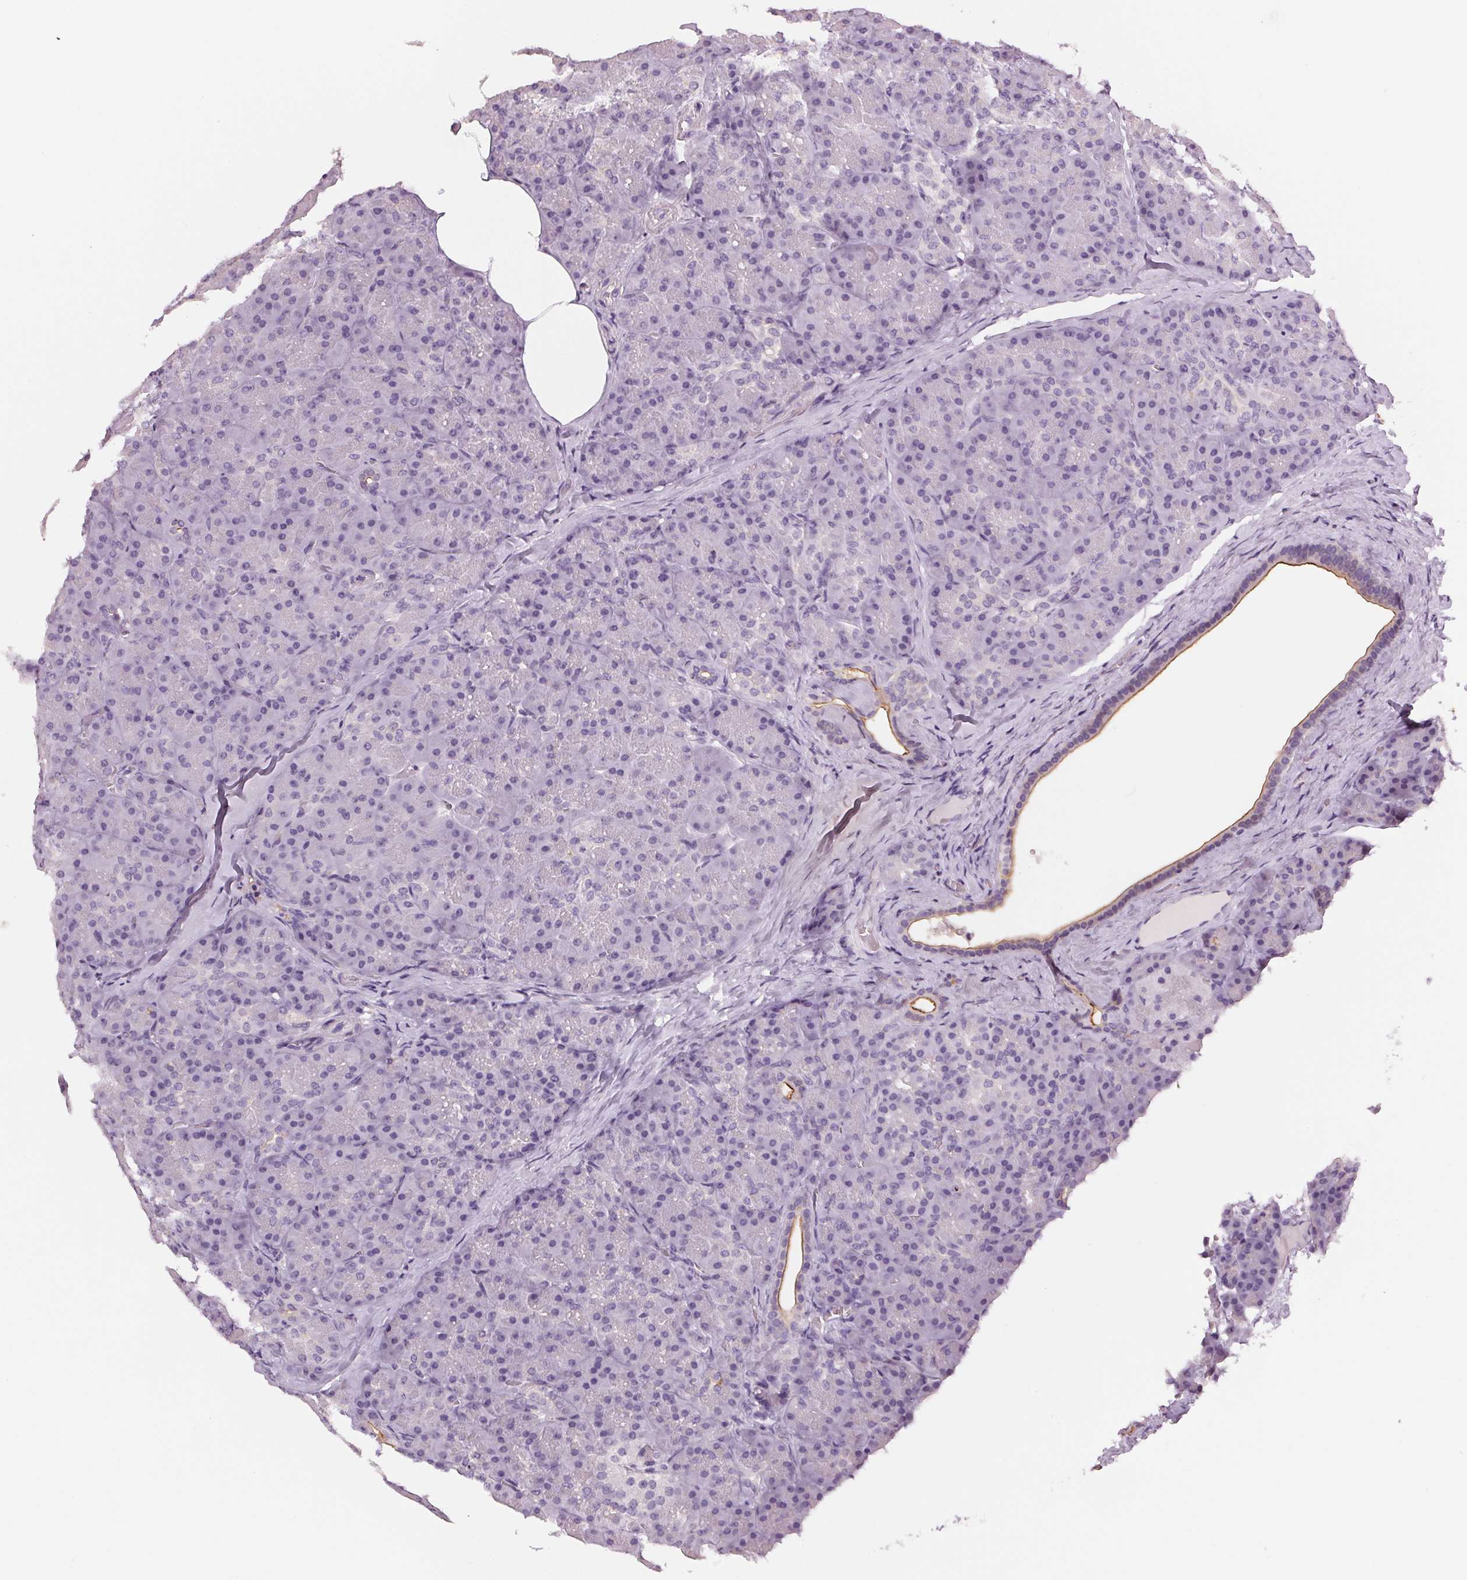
{"staining": {"intensity": "moderate", "quantity": "<25%", "location": "cytoplasmic/membranous"}, "tissue": "pancreas", "cell_type": "Exocrine glandular cells", "image_type": "normal", "snomed": [{"axis": "morphology", "description": "Normal tissue, NOS"}, {"axis": "topography", "description": "Pancreas"}], "caption": "Immunohistochemical staining of benign pancreas exhibits low levels of moderate cytoplasmic/membranous expression in about <25% of exocrine glandular cells.", "gene": "MISP", "patient": {"sex": "male", "age": 57}}